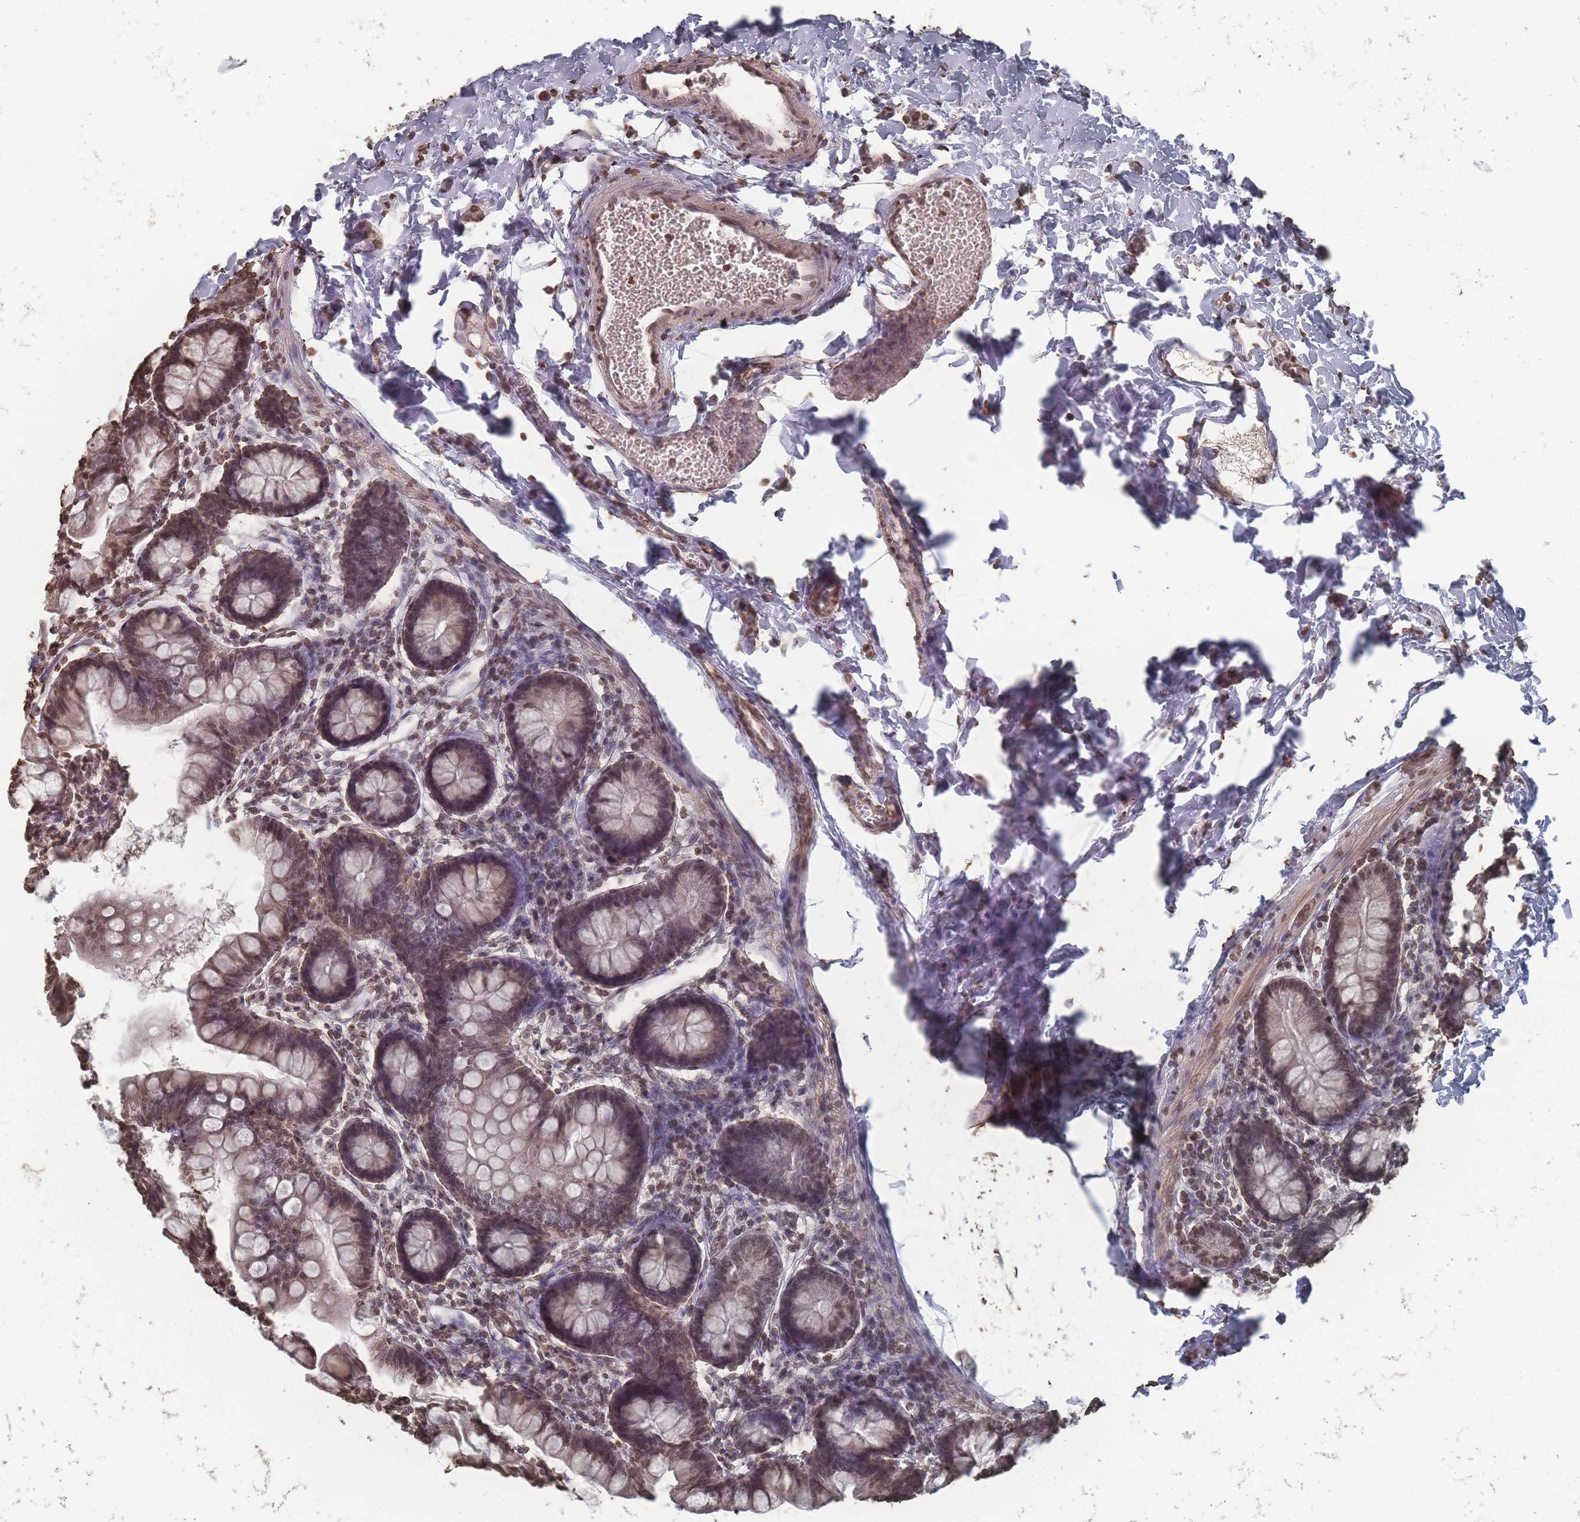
{"staining": {"intensity": "weak", "quantity": "25%-75%", "location": "nuclear"}, "tissue": "small intestine", "cell_type": "Glandular cells", "image_type": "normal", "snomed": [{"axis": "morphology", "description": "Normal tissue, NOS"}, {"axis": "topography", "description": "Small intestine"}], "caption": "Human small intestine stained with a brown dye demonstrates weak nuclear positive positivity in approximately 25%-75% of glandular cells.", "gene": "PLEKHG5", "patient": {"sex": "male", "age": 7}}